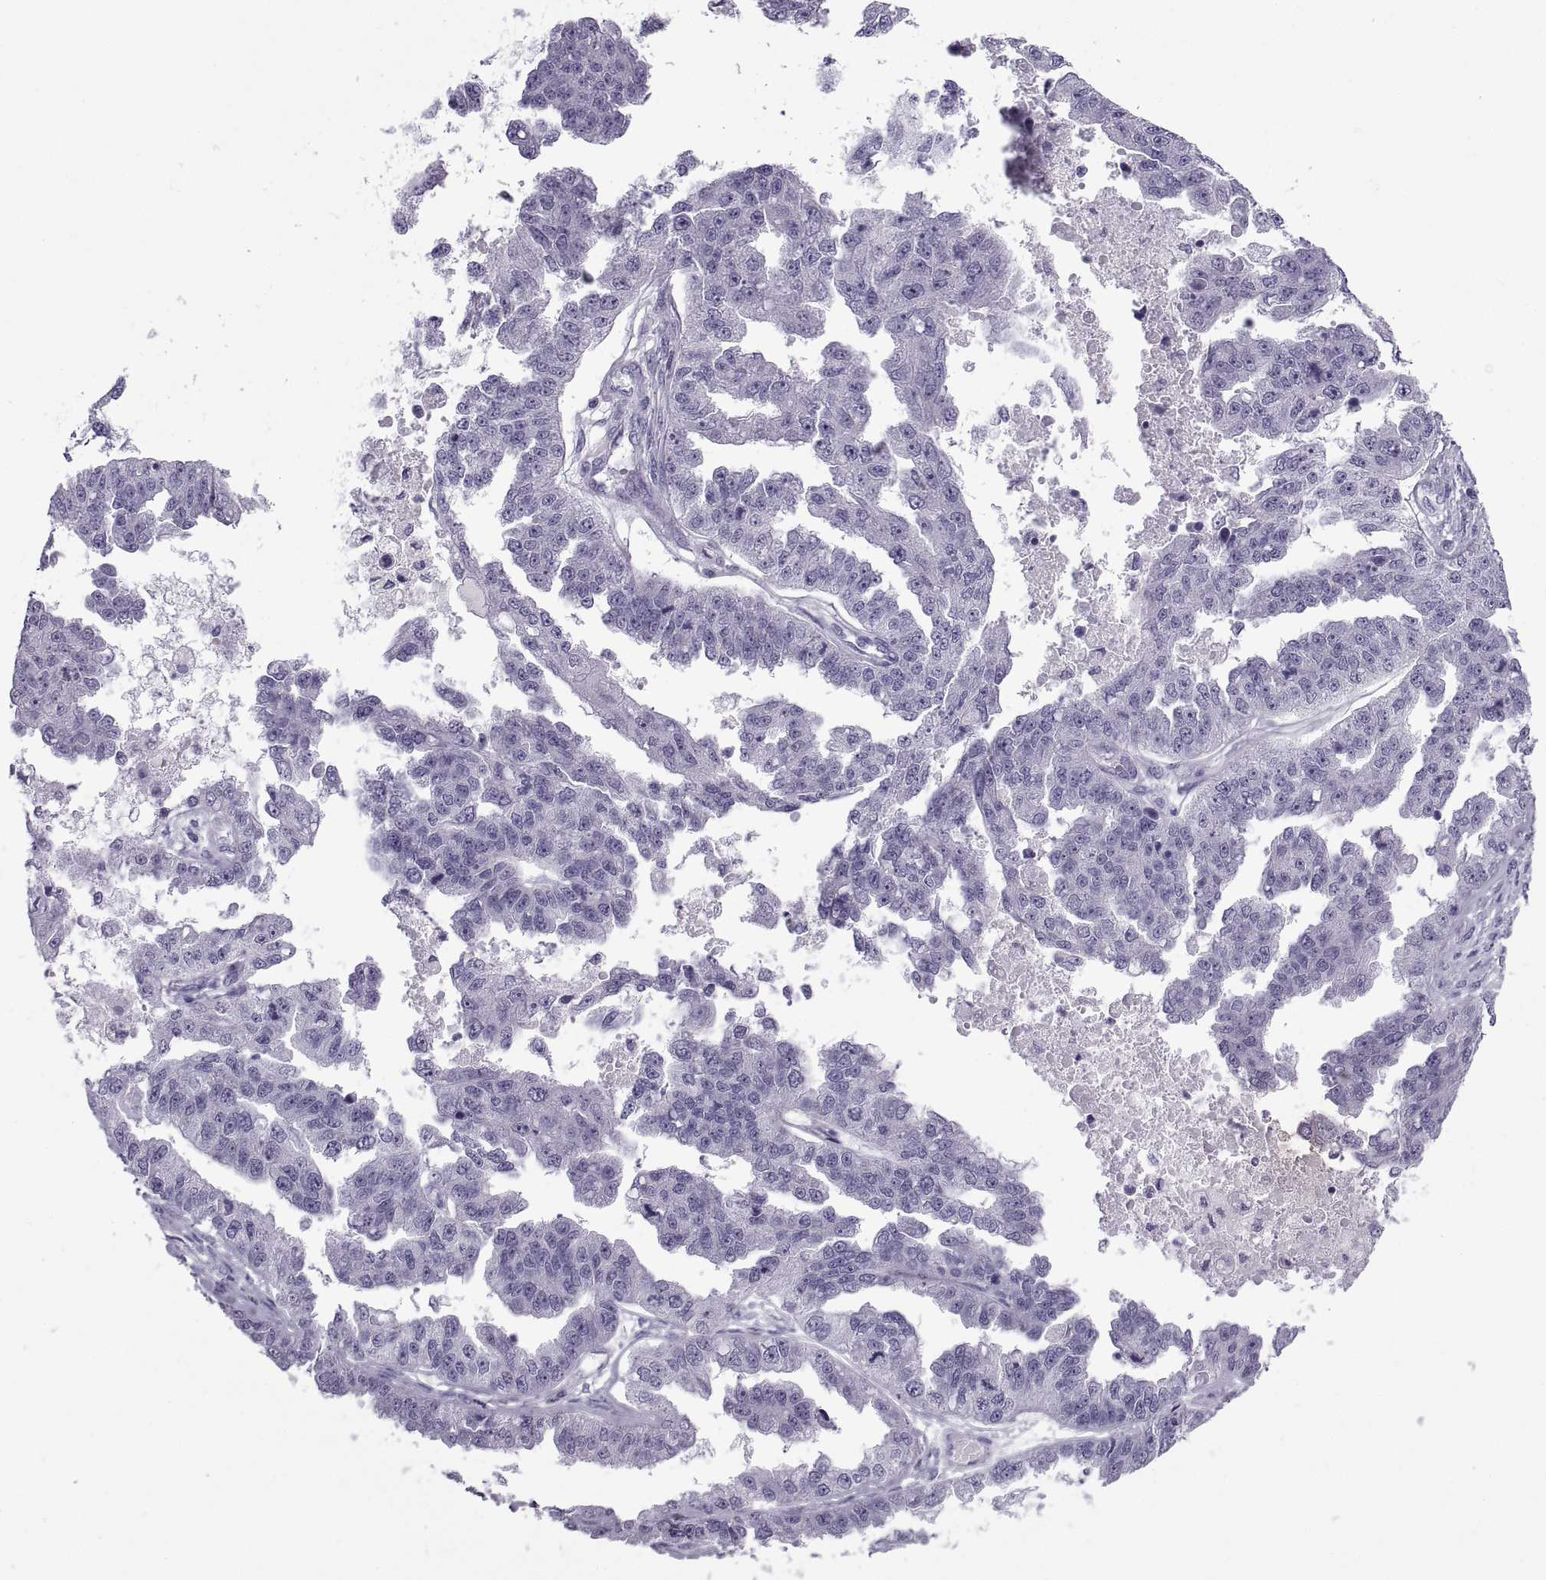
{"staining": {"intensity": "negative", "quantity": "none", "location": "none"}, "tissue": "ovarian cancer", "cell_type": "Tumor cells", "image_type": "cancer", "snomed": [{"axis": "morphology", "description": "Cystadenocarcinoma, serous, NOS"}, {"axis": "topography", "description": "Ovary"}], "caption": "An immunohistochemistry (IHC) histopathology image of ovarian cancer (serous cystadenocarcinoma) is shown. There is no staining in tumor cells of ovarian cancer (serous cystadenocarcinoma).", "gene": "RLBP1", "patient": {"sex": "female", "age": 58}}